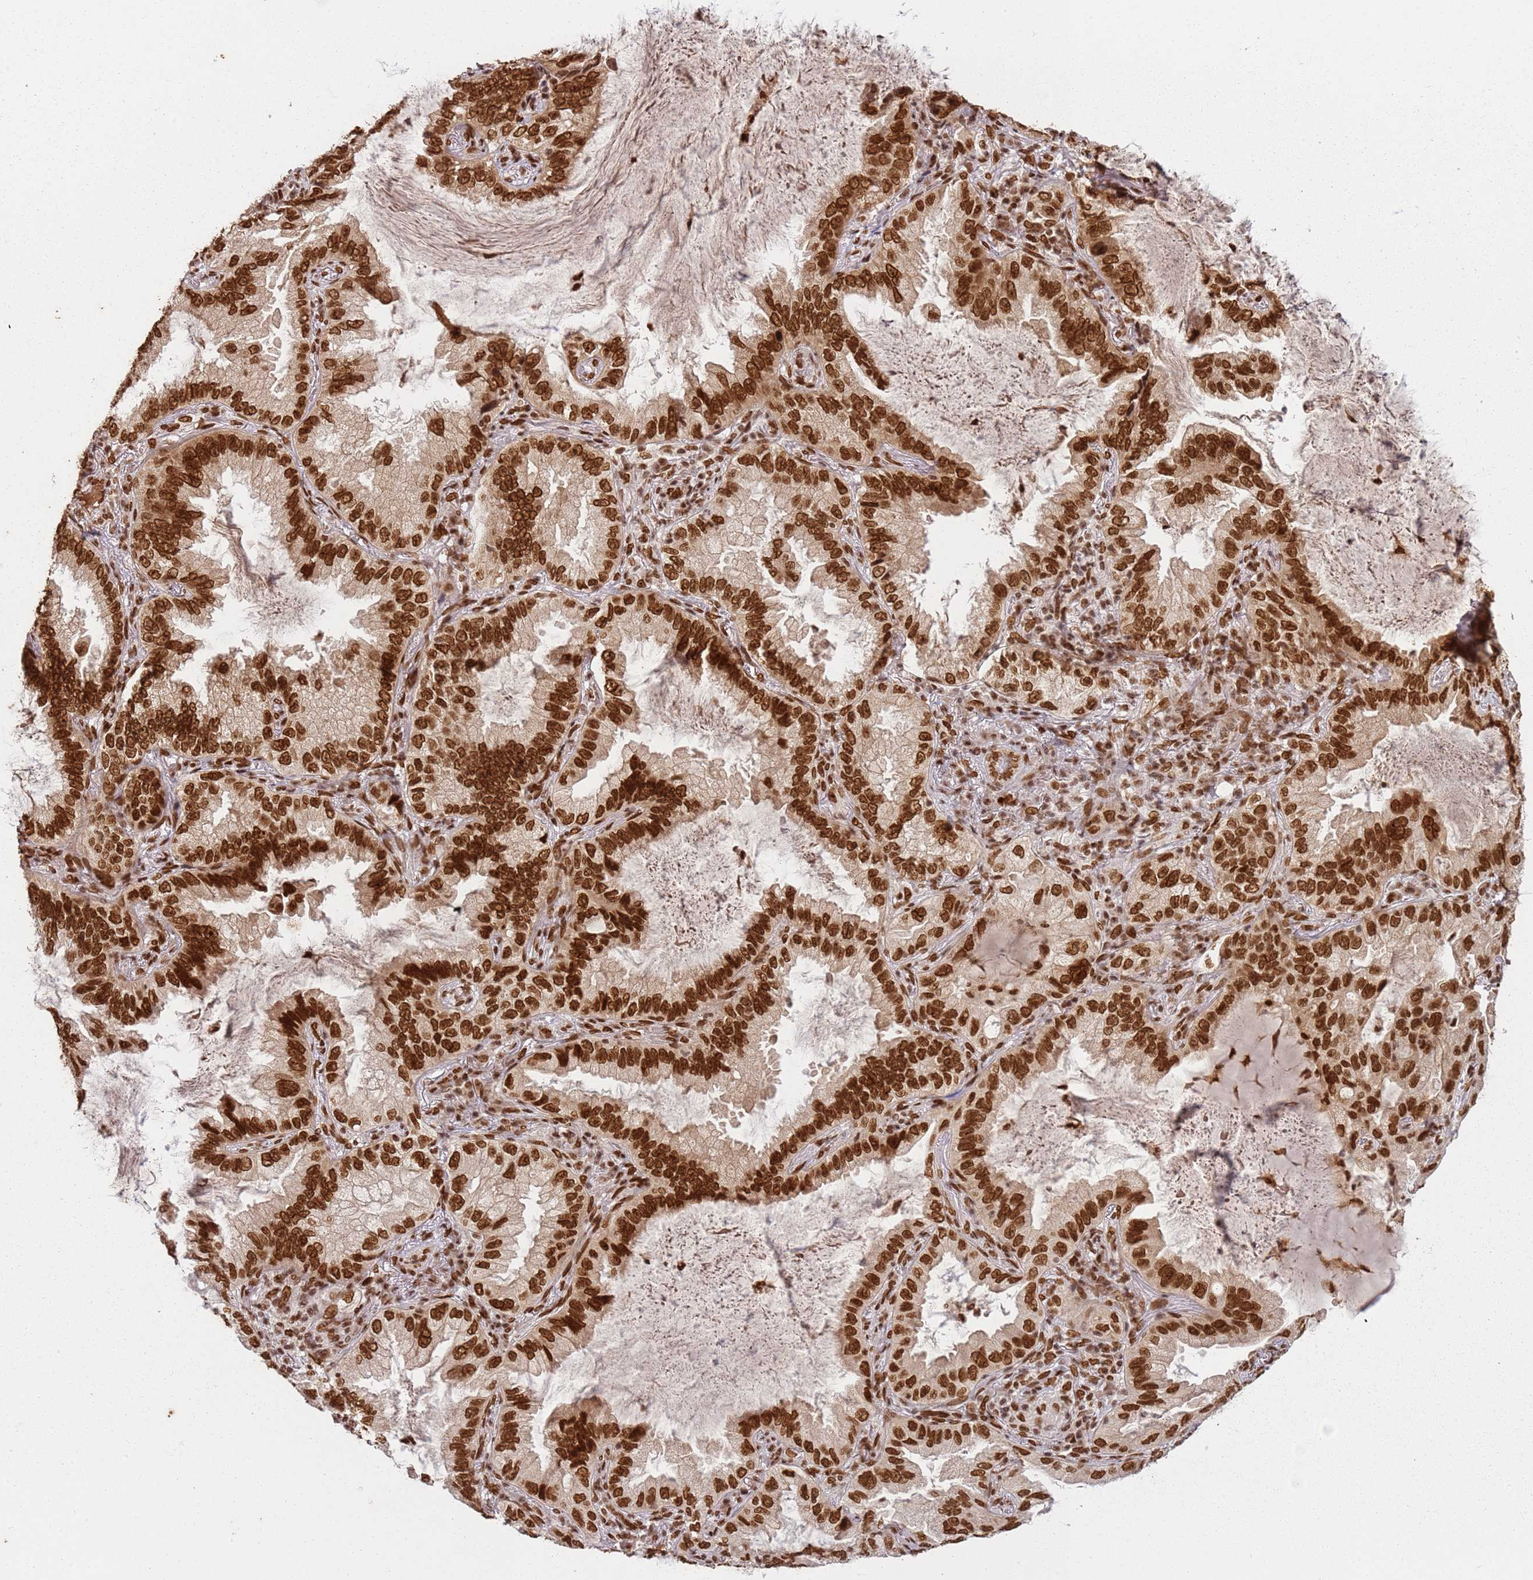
{"staining": {"intensity": "strong", "quantity": ">75%", "location": "nuclear"}, "tissue": "lung cancer", "cell_type": "Tumor cells", "image_type": "cancer", "snomed": [{"axis": "morphology", "description": "Adenocarcinoma, NOS"}, {"axis": "topography", "description": "Lung"}], "caption": "This is an image of immunohistochemistry staining of lung adenocarcinoma, which shows strong expression in the nuclear of tumor cells.", "gene": "TENT4A", "patient": {"sex": "female", "age": 69}}